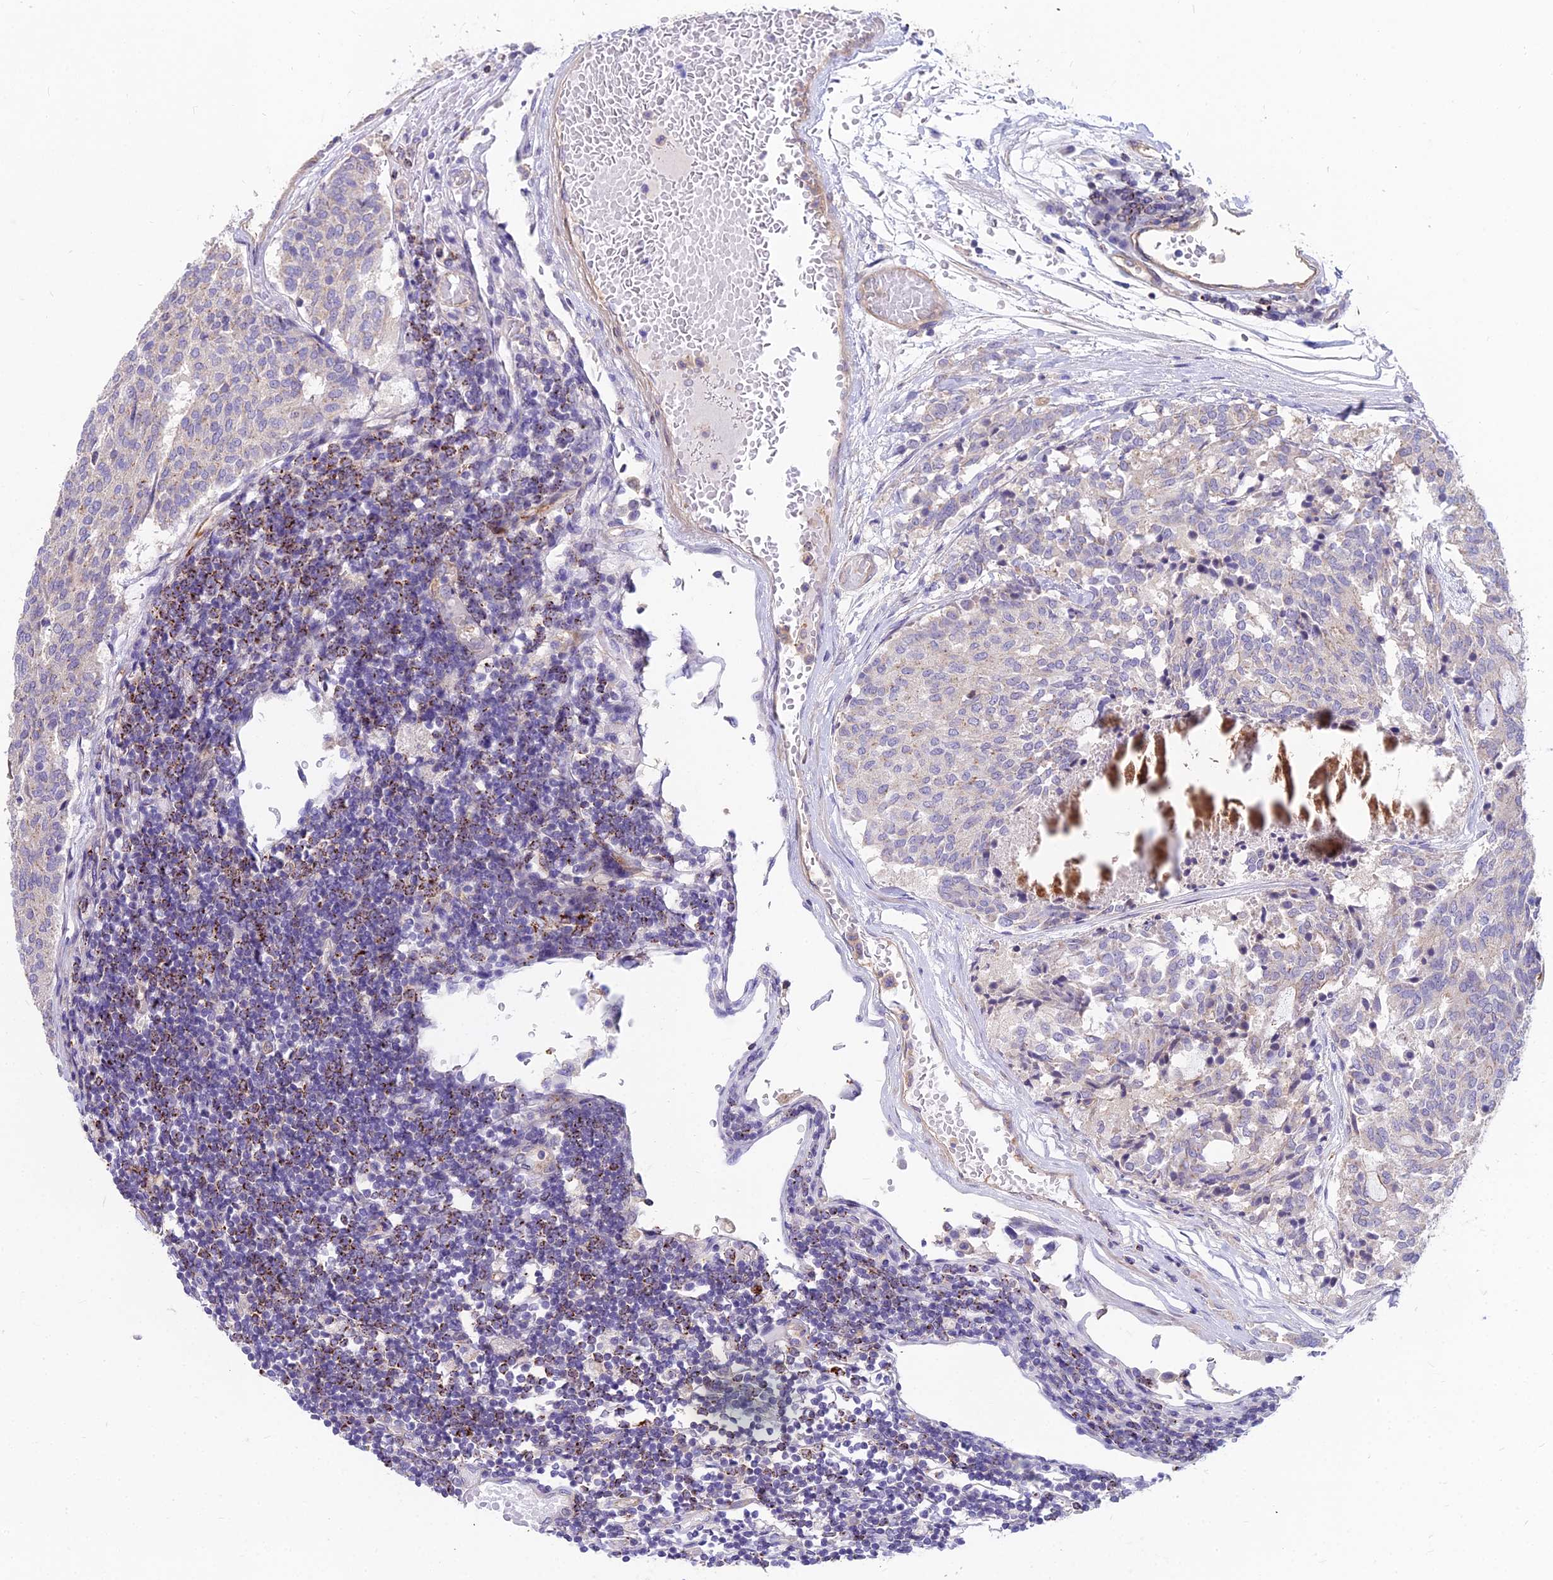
{"staining": {"intensity": "negative", "quantity": "none", "location": "none"}, "tissue": "carcinoid", "cell_type": "Tumor cells", "image_type": "cancer", "snomed": [{"axis": "morphology", "description": "Carcinoid, malignant, NOS"}, {"axis": "topography", "description": "Pancreas"}], "caption": "This is an immunohistochemistry (IHC) photomicrograph of carcinoid (malignant). There is no expression in tumor cells.", "gene": "HLA-DOA", "patient": {"sex": "female", "age": 54}}